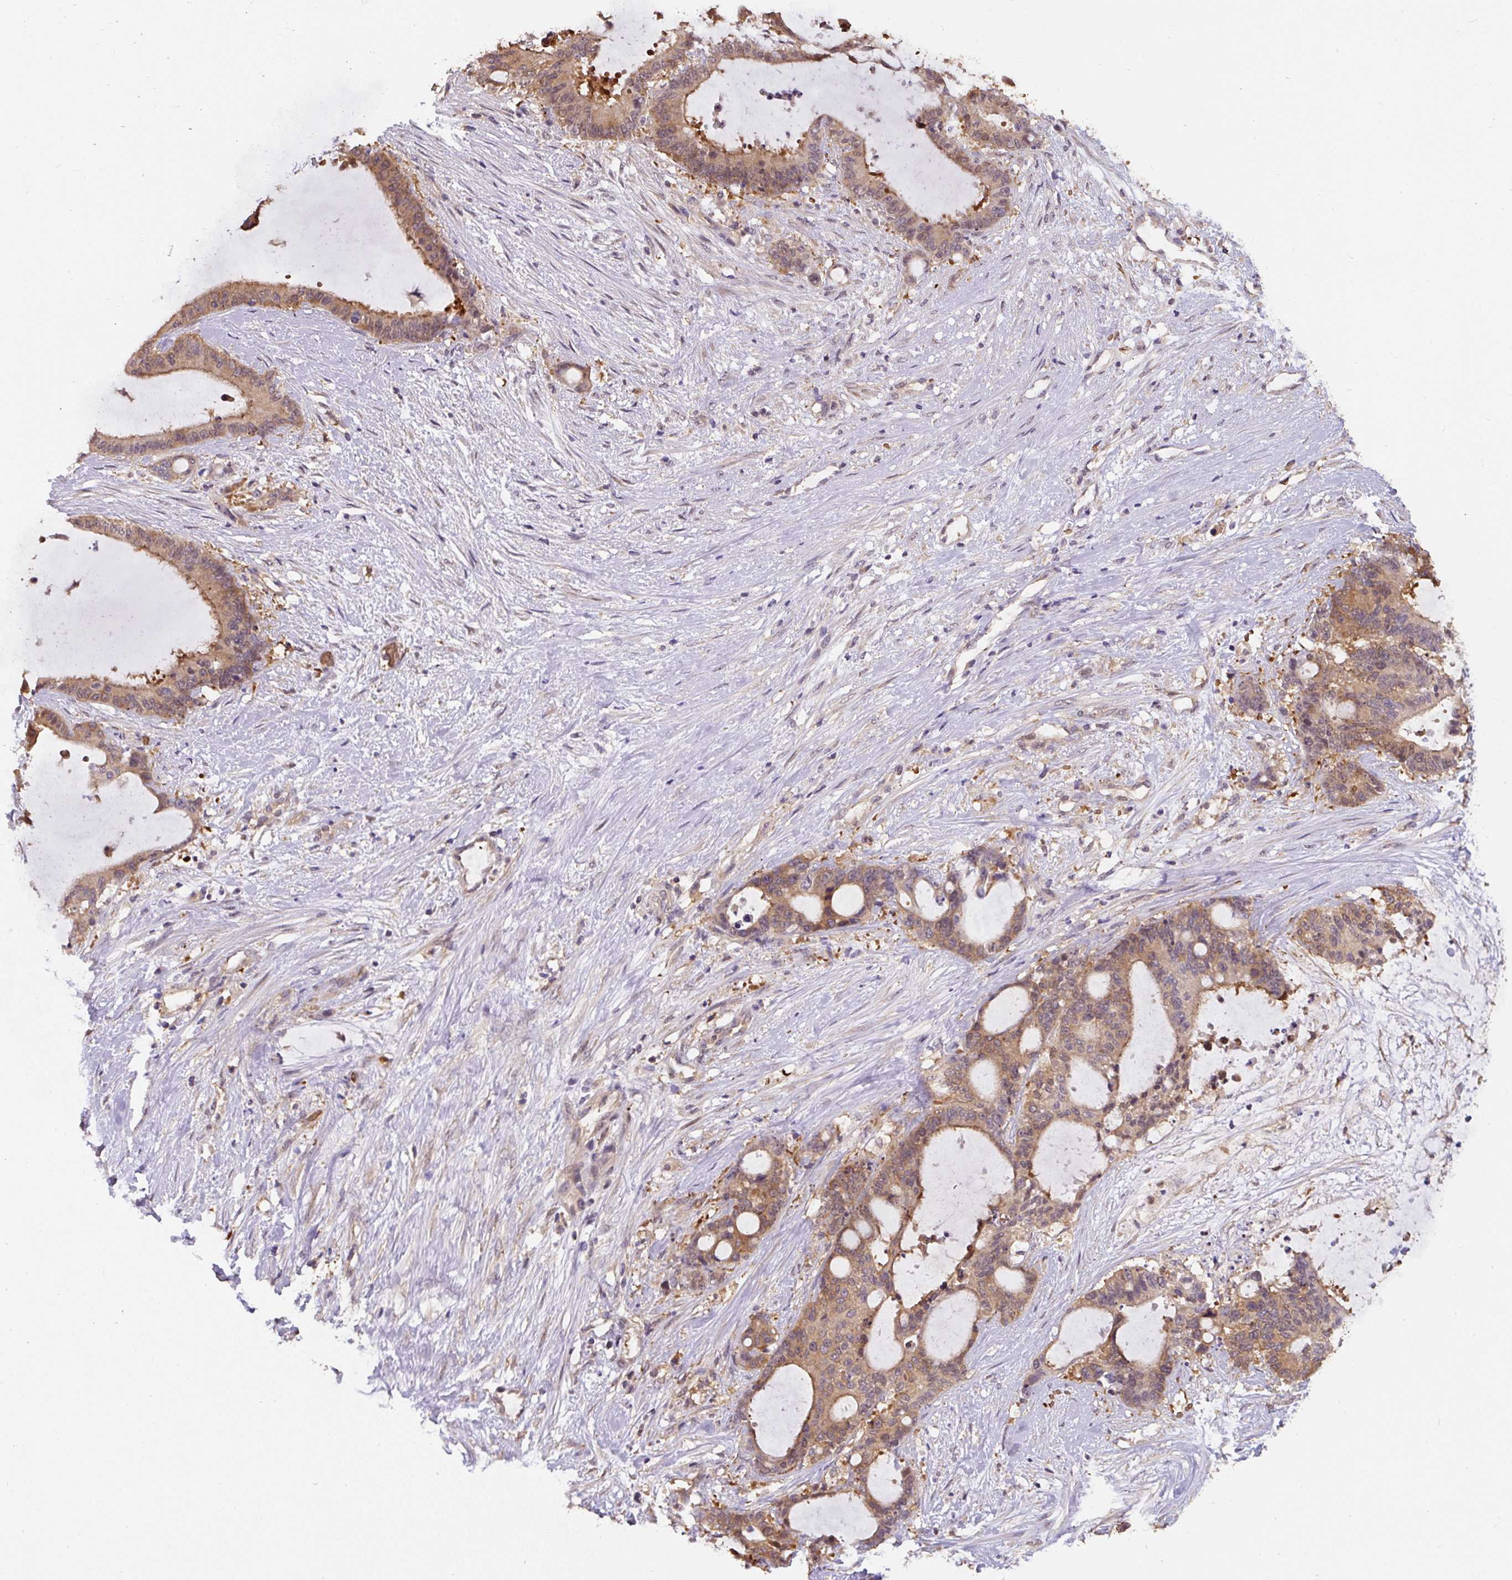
{"staining": {"intensity": "moderate", "quantity": ">75%", "location": "cytoplasmic/membranous"}, "tissue": "liver cancer", "cell_type": "Tumor cells", "image_type": "cancer", "snomed": [{"axis": "morphology", "description": "Normal tissue, NOS"}, {"axis": "morphology", "description": "Cholangiocarcinoma"}, {"axis": "topography", "description": "Liver"}, {"axis": "topography", "description": "Peripheral nerve tissue"}], "caption": "DAB (3,3'-diaminobenzidine) immunohistochemical staining of human liver cancer demonstrates moderate cytoplasmic/membranous protein staining in approximately >75% of tumor cells.", "gene": "ST13", "patient": {"sex": "female", "age": 73}}